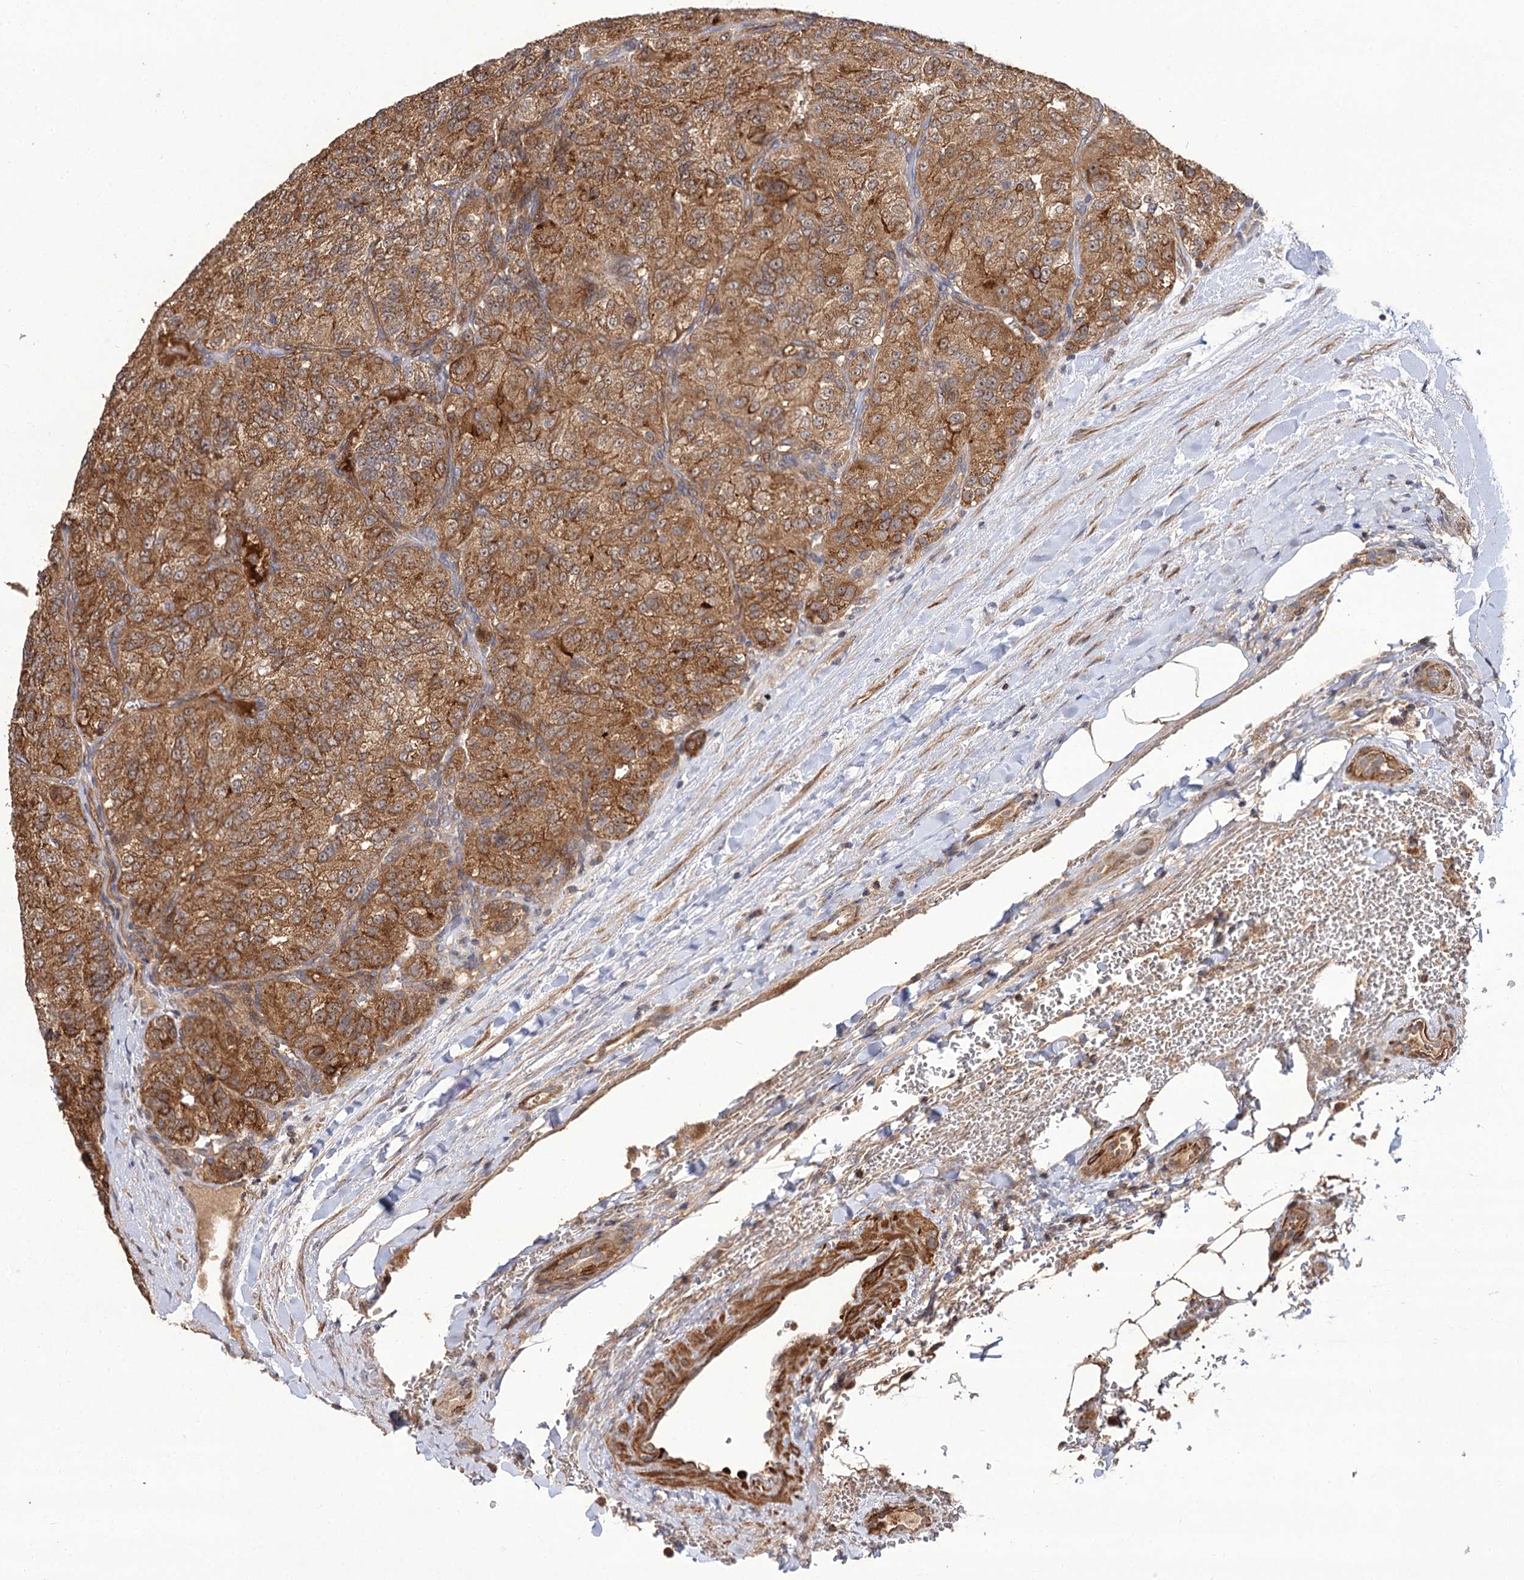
{"staining": {"intensity": "moderate", "quantity": ">75%", "location": "cytoplasmic/membranous"}, "tissue": "renal cancer", "cell_type": "Tumor cells", "image_type": "cancer", "snomed": [{"axis": "morphology", "description": "Adenocarcinoma, NOS"}, {"axis": "topography", "description": "Kidney"}], "caption": "Moderate cytoplasmic/membranous expression is seen in approximately >75% of tumor cells in renal cancer. Using DAB (brown) and hematoxylin (blue) stains, captured at high magnification using brightfield microscopy.", "gene": "FBXW8", "patient": {"sex": "female", "age": 63}}